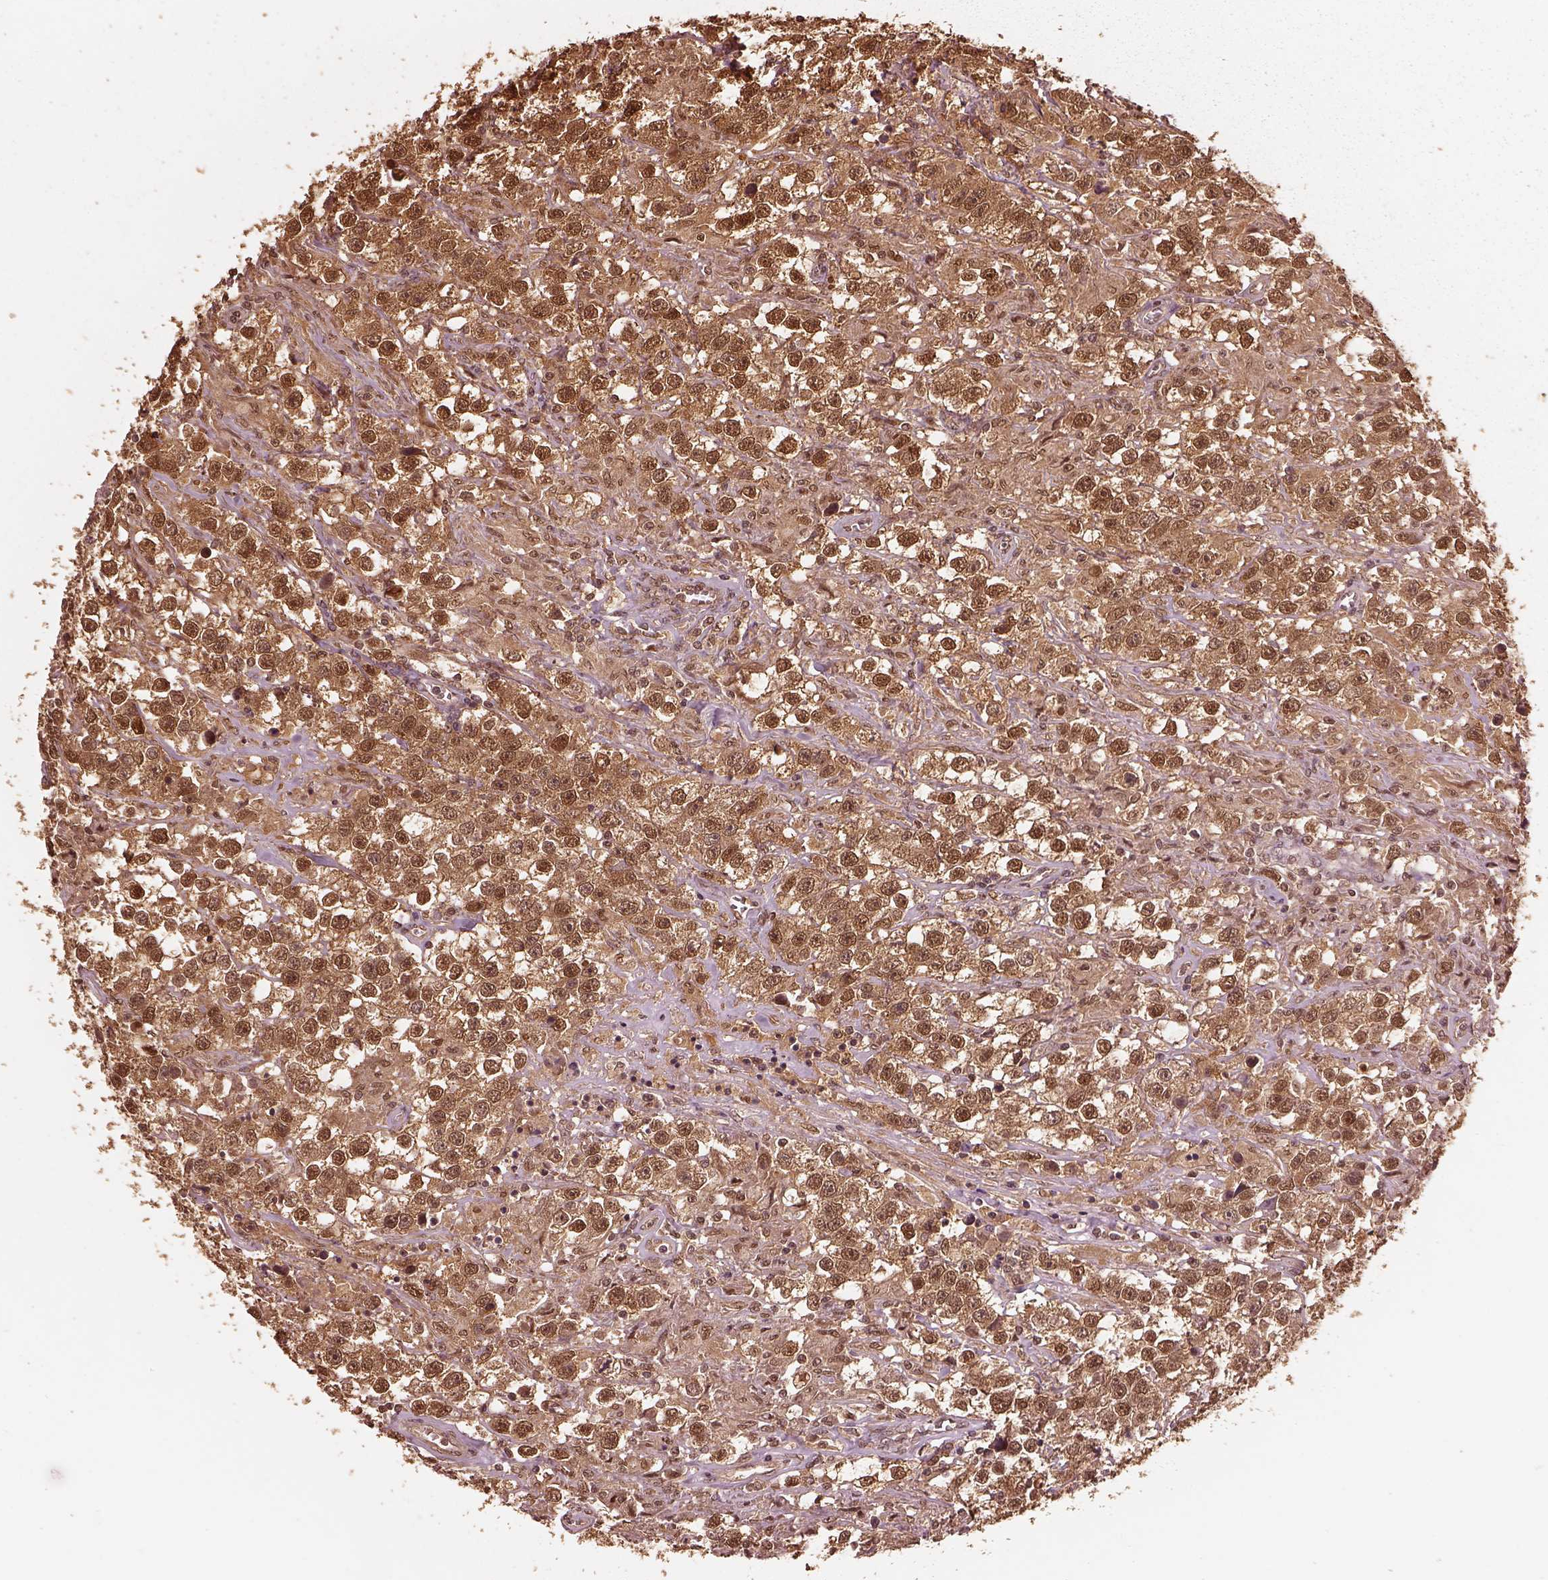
{"staining": {"intensity": "moderate", "quantity": ">75%", "location": "cytoplasmic/membranous,nuclear"}, "tissue": "testis cancer", "cell_type": "Tumor cells", "image_type": "cancer", "snomed": [{"axis": "morphology", "description": "Seminoma, NOS"}, {"axis": "topography", "description": "Testis"}], "caption": "Immunohistochemistry (IHC) (DAB) staining of human testis cancer displays moderate cytoplasmic/membranous and nuclear protein positivity in about >75% of tumor cells. The staining is performed using DAB brown chromogen to label protein expression. The nuclei are counter-stained blue using hematoxylin.", "gene": "PSMC5", "patient": {"sex": "male", "age": 43}}